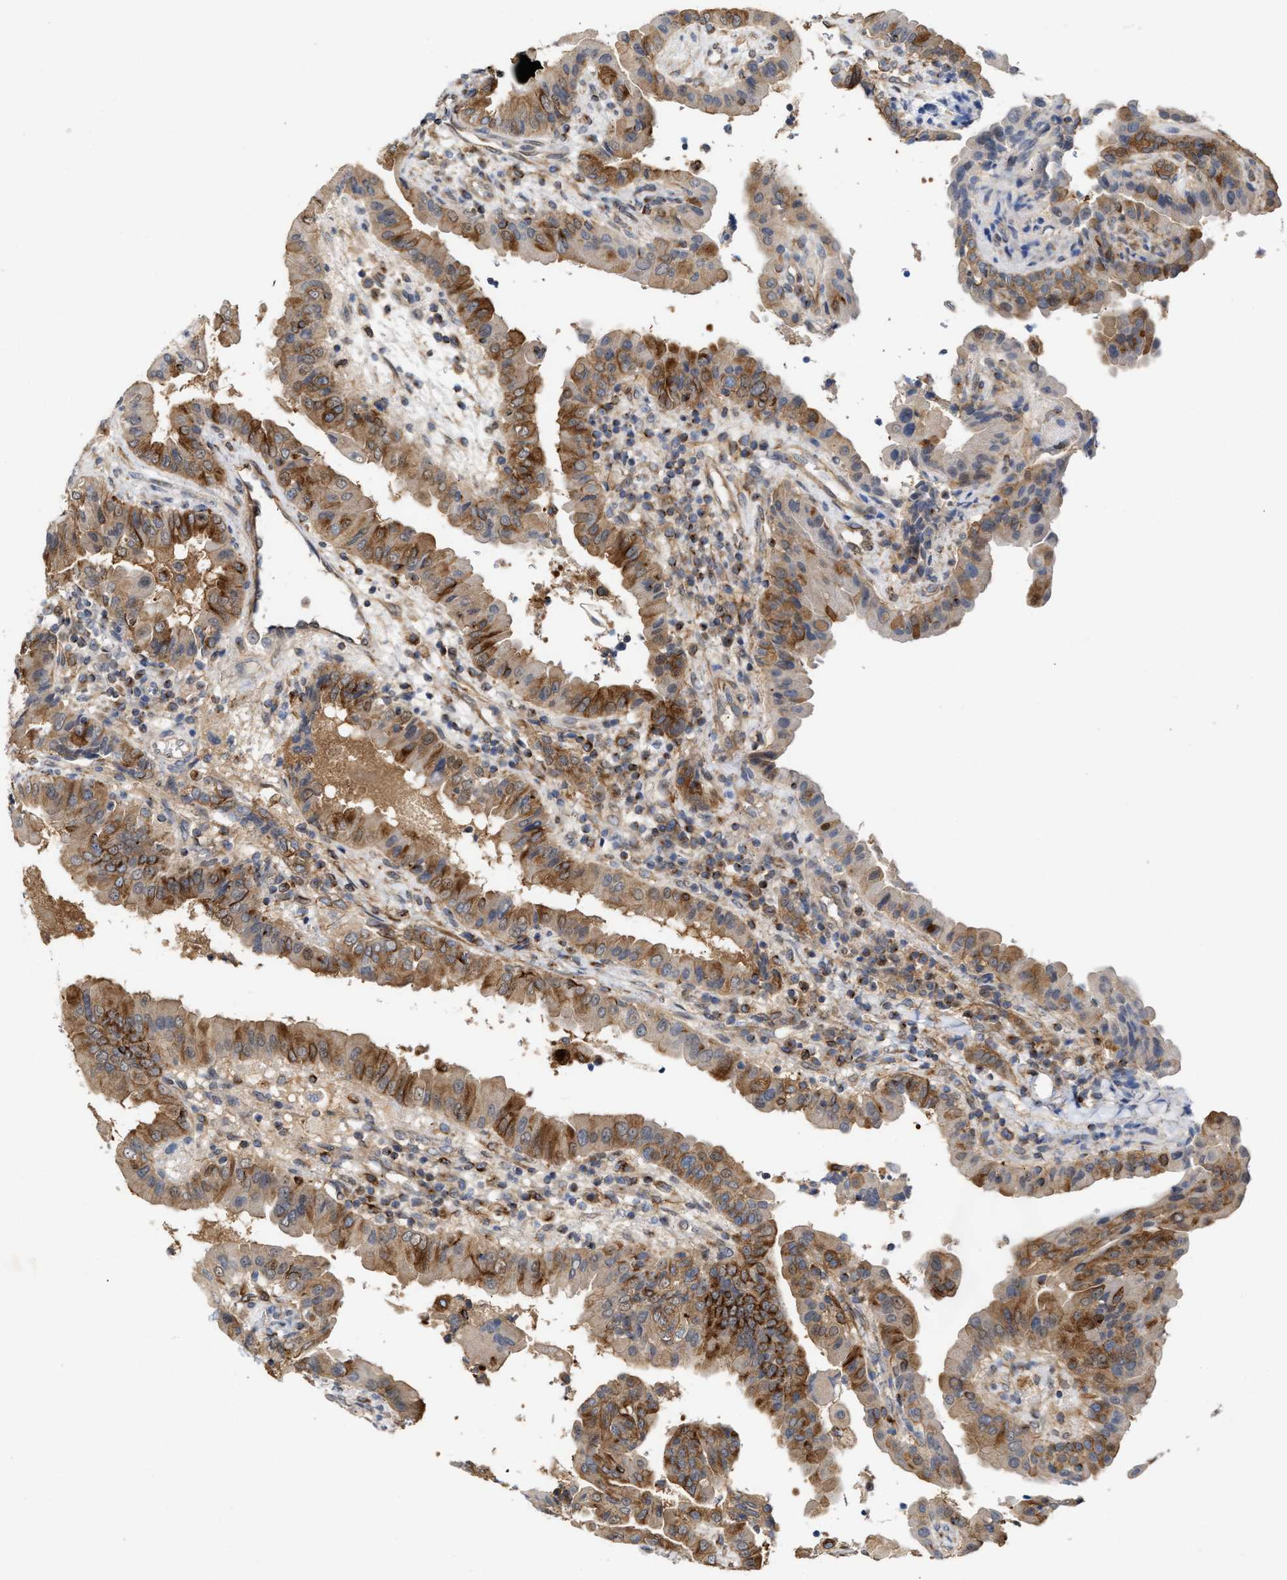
{"staining": {"intensity": "moderate", "quantity": "25%-75%", "location": "cytoplasmic/membranous"}, "tissue": "thyroid cancer", "cell_type": "Tumor cells", "image_type": "cancer", "snomed": [{"axis": "morphology", "description": "Papillary adenocarcinoma, NOS"}, {"axis": "topography", "description": "Thyroid gland"}], "caption": "There is medium levels of moderate cytoplasmic/membranous positivity in tumor cells of thyroid cancer (papillary adenocarcinoma), as demonstrated by immunohistochemical staining (brown color).", "gene": "BBLN", "patient": {"sex": "male", "age": 33}}